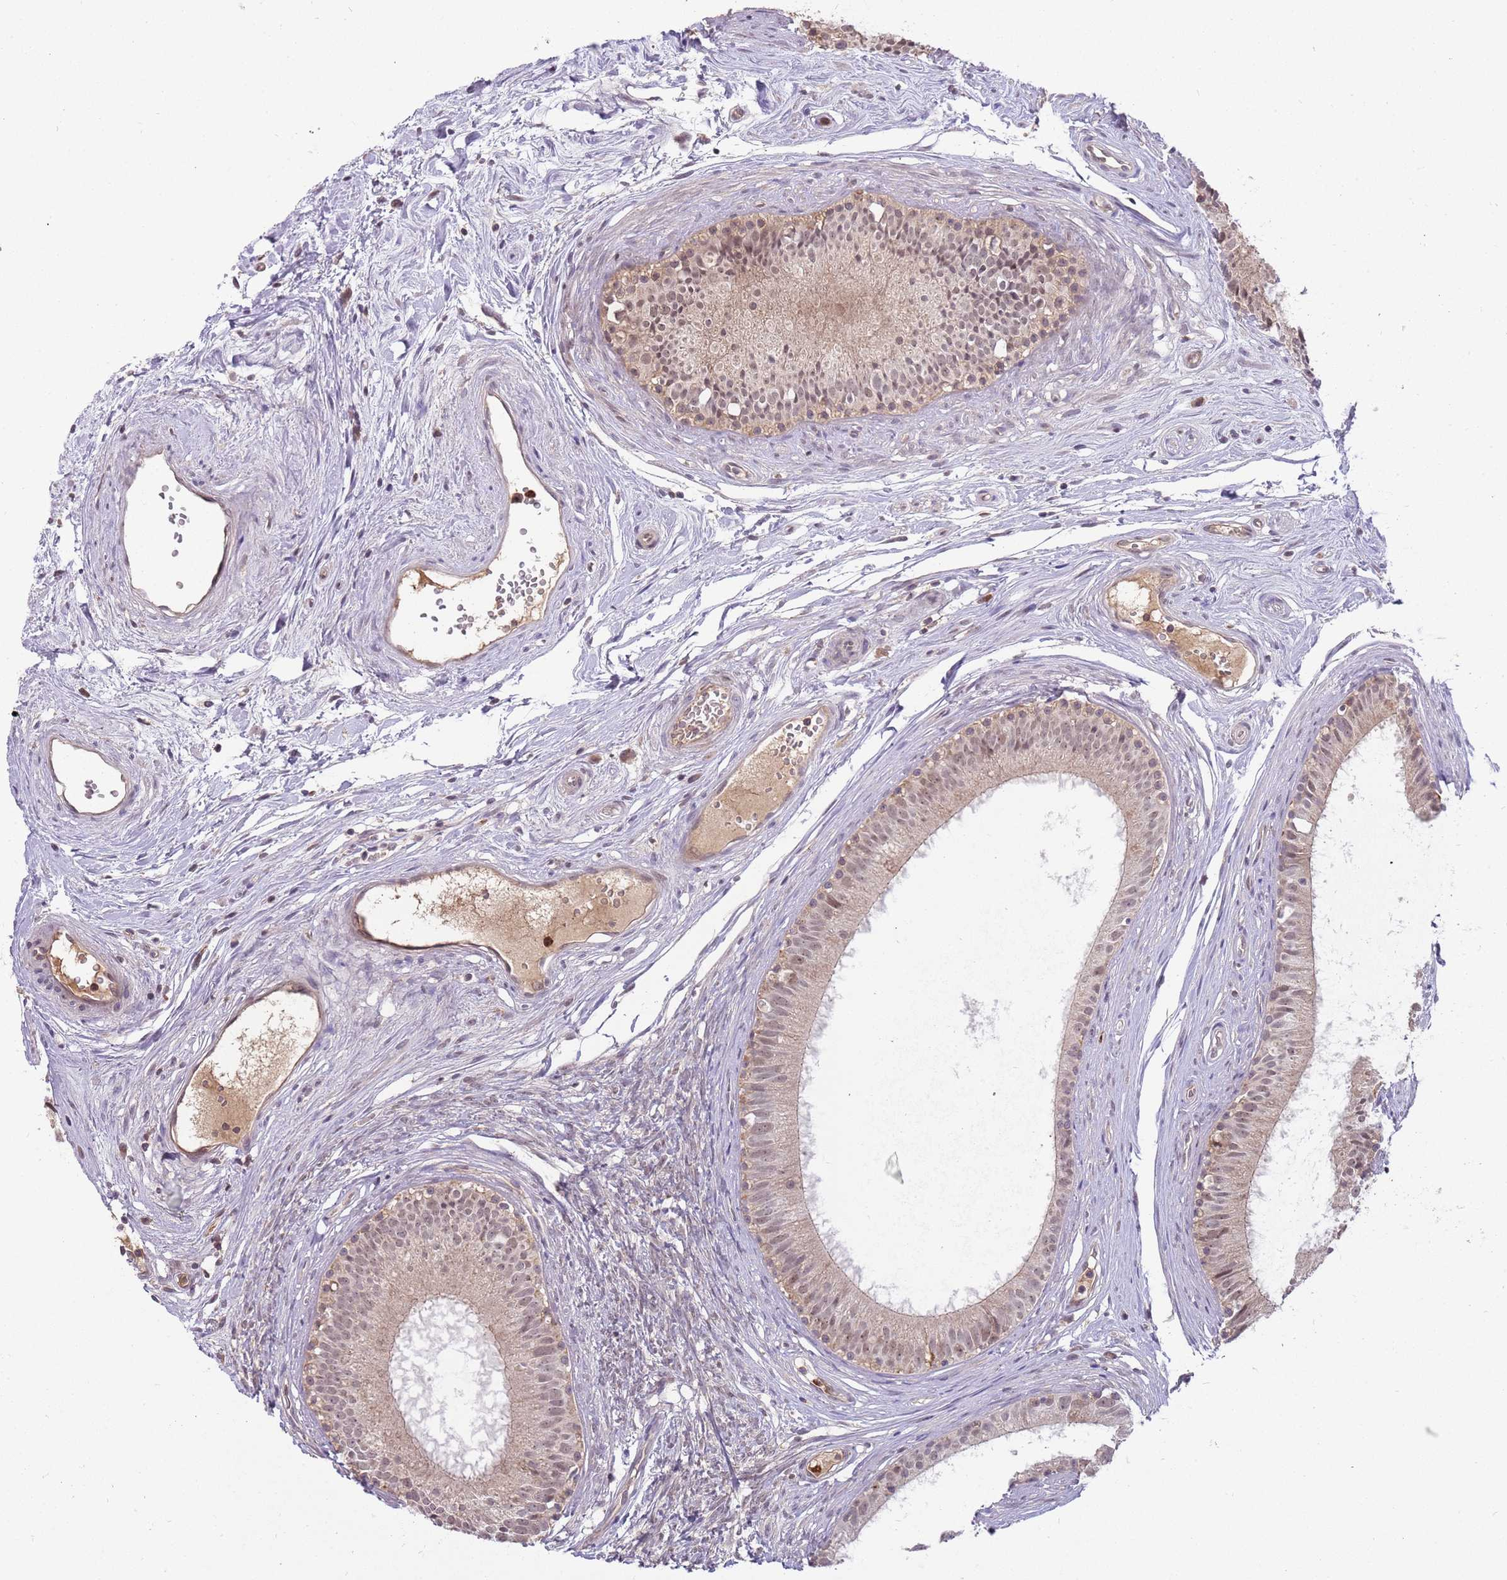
{"staining": {"intensity": "weak", "quantity": "25%-75%", "location": "nuclear"}, "tissue": "epididymis", "cell_type": "Glandular cells", "image_type": "normal", "snomed": [{"axis": "morphology", "description": "Normal tissue, NOS"}, {"axis": "topography", "description": "Epididymis"}], "caption": "Protein staining demonstrates weak nuclear positivity in about 25%-75% of glandular cells in unremarkable epididymis.", "gene": "NBPF4", "patient": {"sex": "male", "age": 74}}